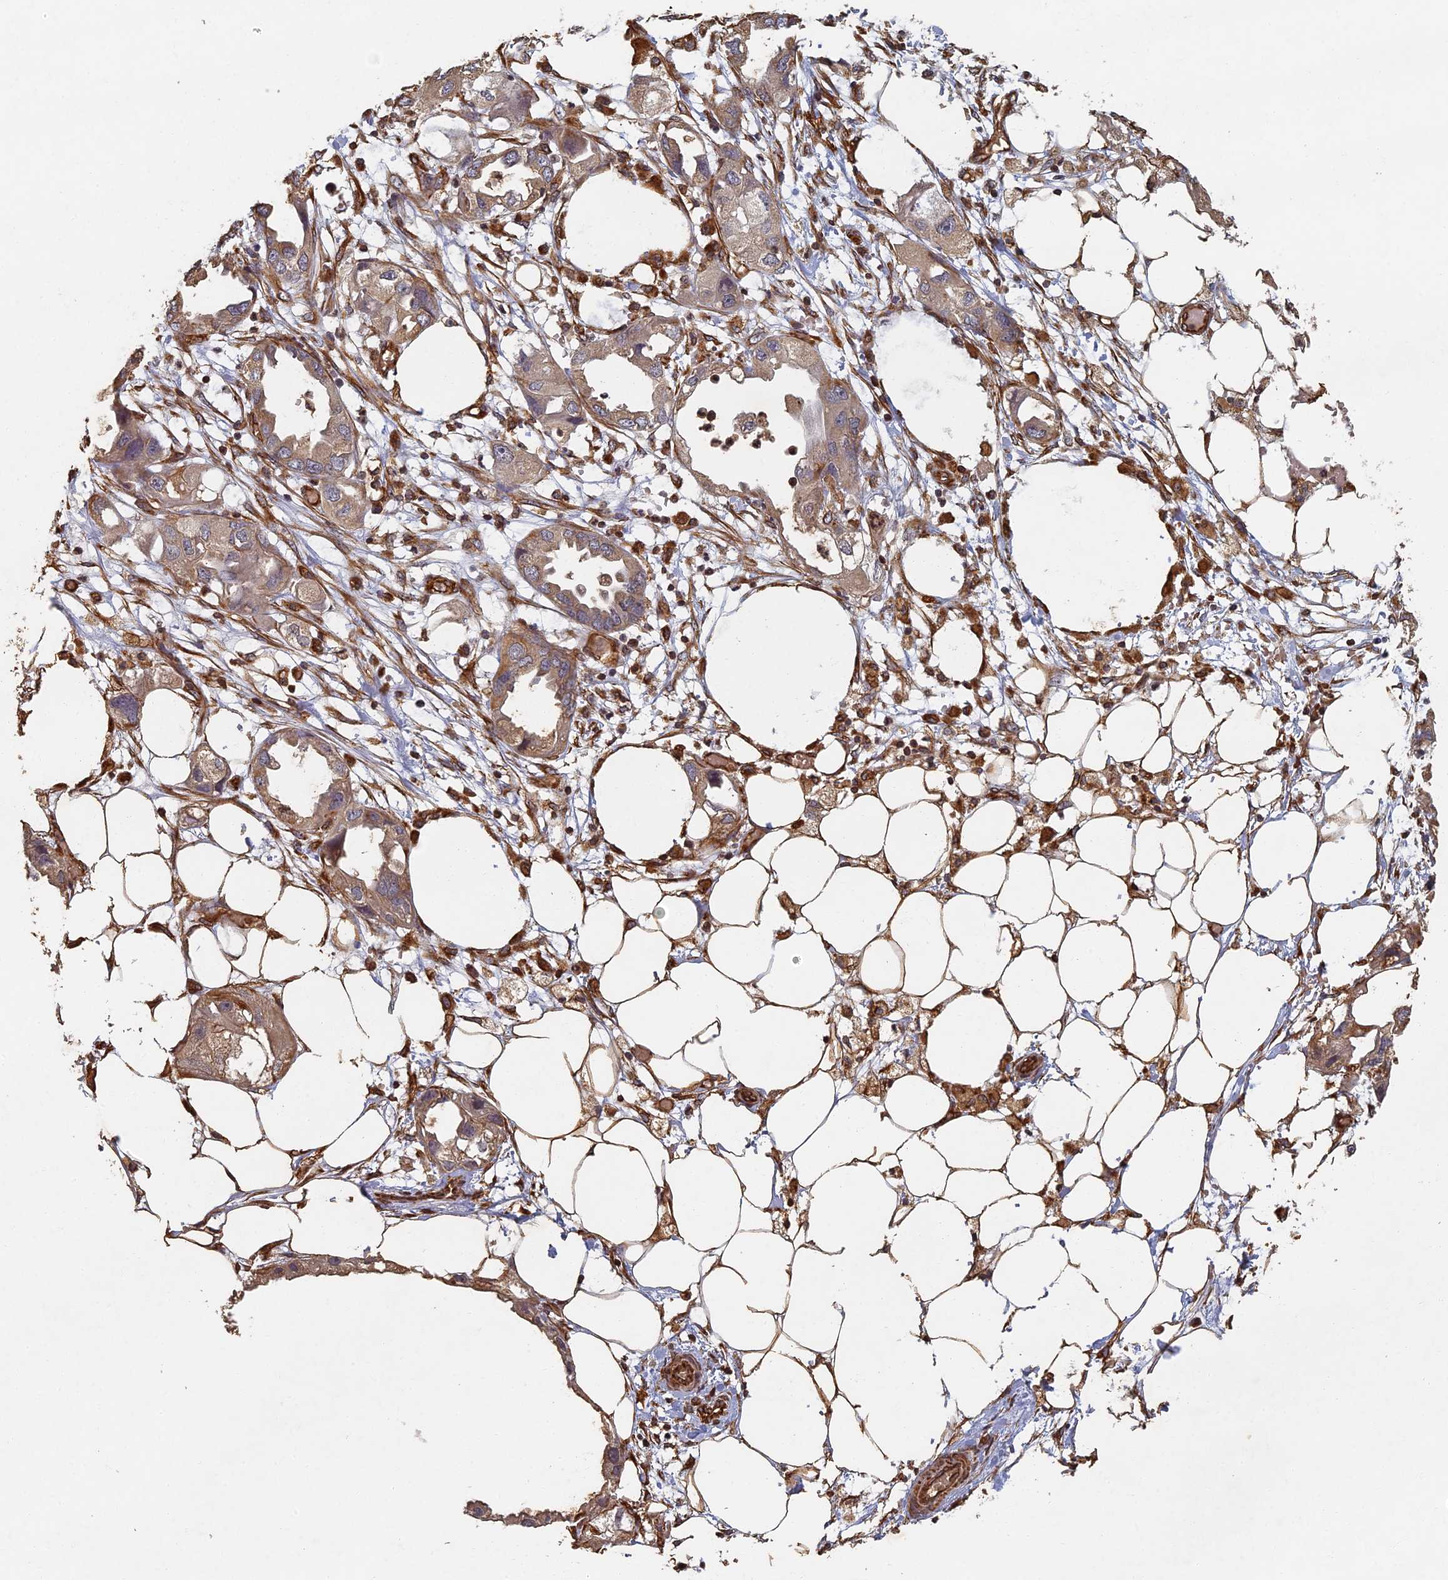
{"staining": {"intensity": "weak", "quantity": "25%-75%", "location": "cytoplasmic/membranous"}, "tissue": "endometrial cancer", "cell_type": "Tumor cells", "image_type": "cancer", "snomed": [{"axis": "morphology", "description": "Adenocarcinoma, NOS"}, {"axis": "morphology", "description": "Adenocarcinoma, metastatic, NOS"}, {"axis": "topography", "description": "Adipose tissue"}, {"axis": "topography", "description": "Endometrium"}], "caption": "Endometrial metastatic adenocarcinoma was stained to show a protein in brown. There is low levels of weak cytoplasmic/membranous staining in about 25%-75% of tumor cells.", "gene": "ABCB10", "patient": {"sex": "female", "age": 67}}